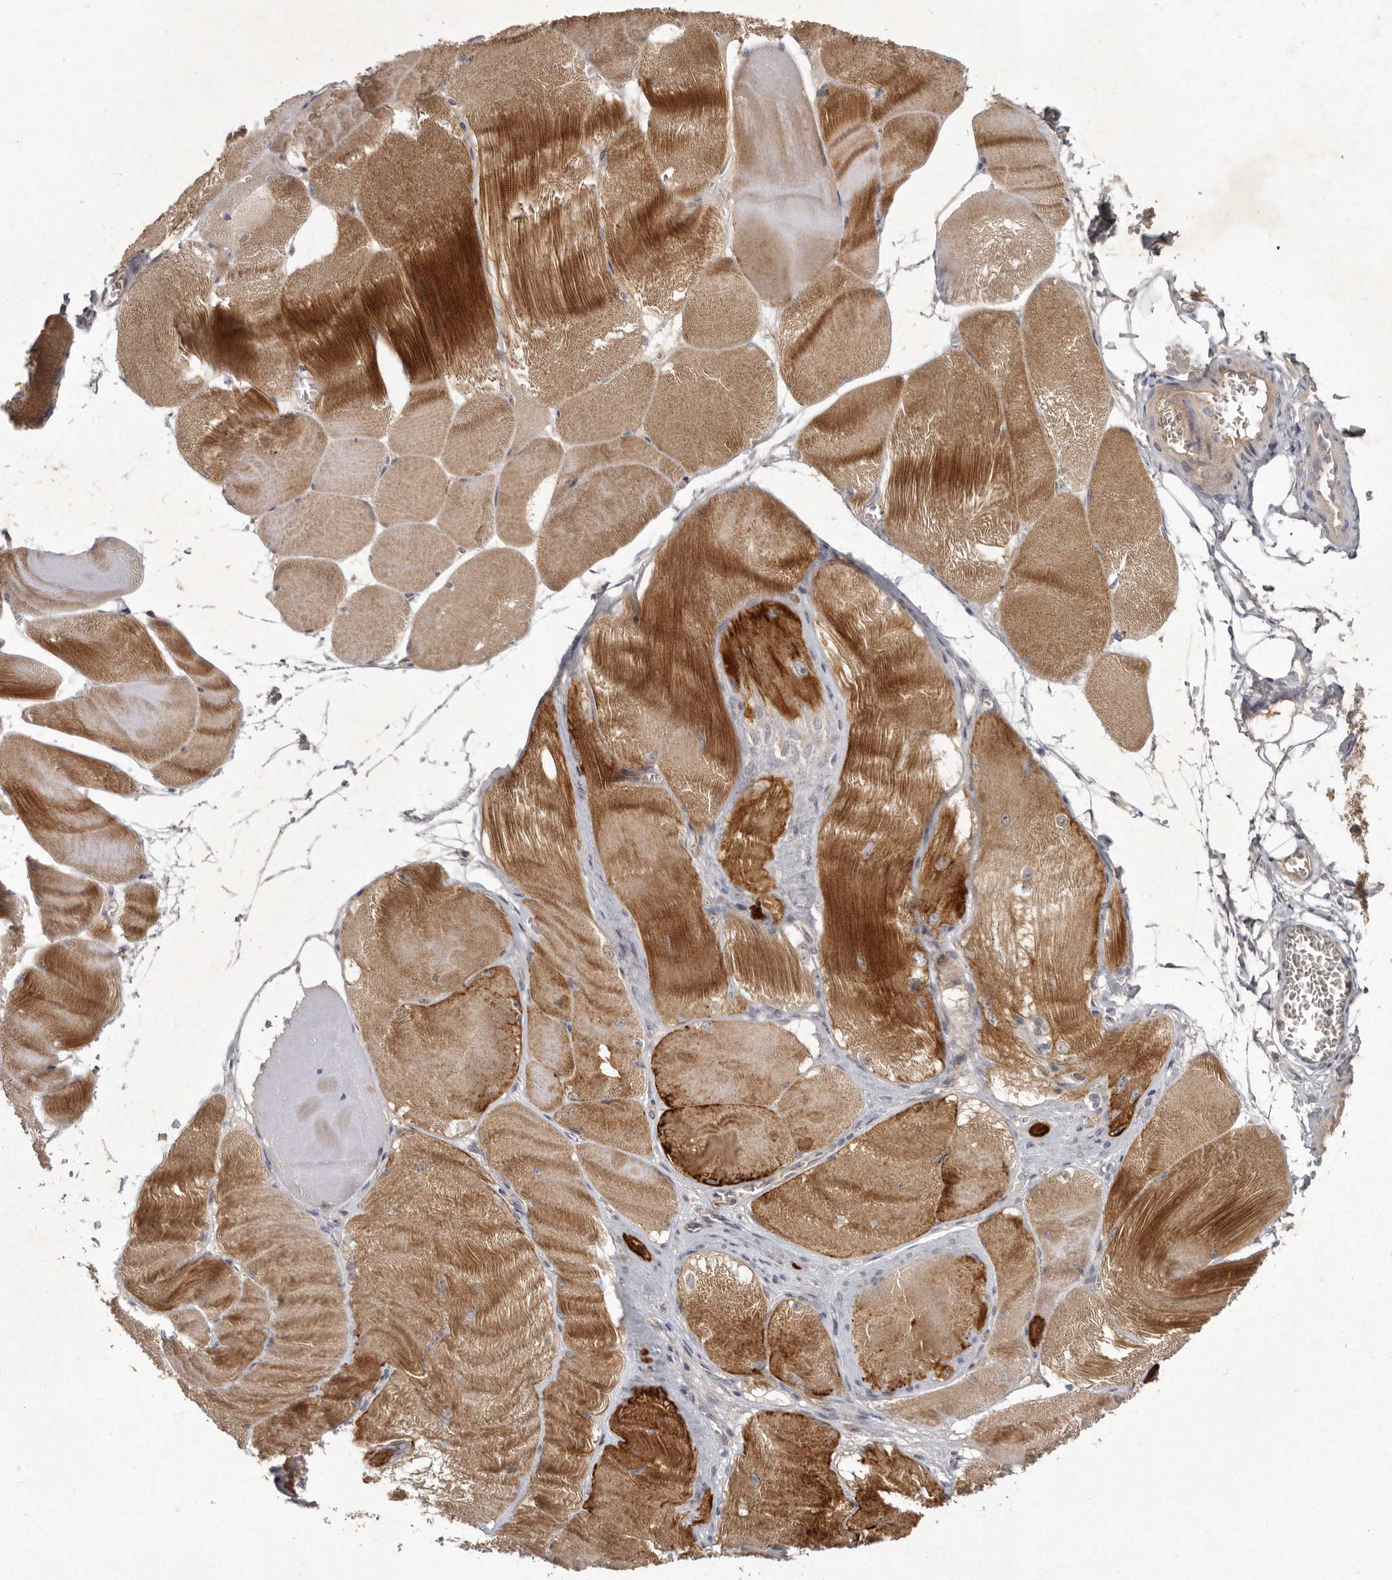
{"staining": {"intensity": "moderate", "quantity": "25%-75%", "location": "cytoplasmic/membranous"}, "tissue": "skeletal muscle", "cell_type": "Myocytes", "image_type": "normal", "snomed": [{"axis": "morphology", "description": "Normal tissue, NOS"}, {"axis": "morphology", "description": "Basal cell carcinoma"}, {"axis": "topography", "description": "Skeletal muscle"}], "caption": "The photomicrograph demonstrates immunohistochemical staining of unremarkable skeletal muscle. There is moderate cytoplasmic/membranous expression is present in about 25%-75% of myocytes.", "gene": "SLC22A1", "patient": {"sex": "female", "age": 64}}